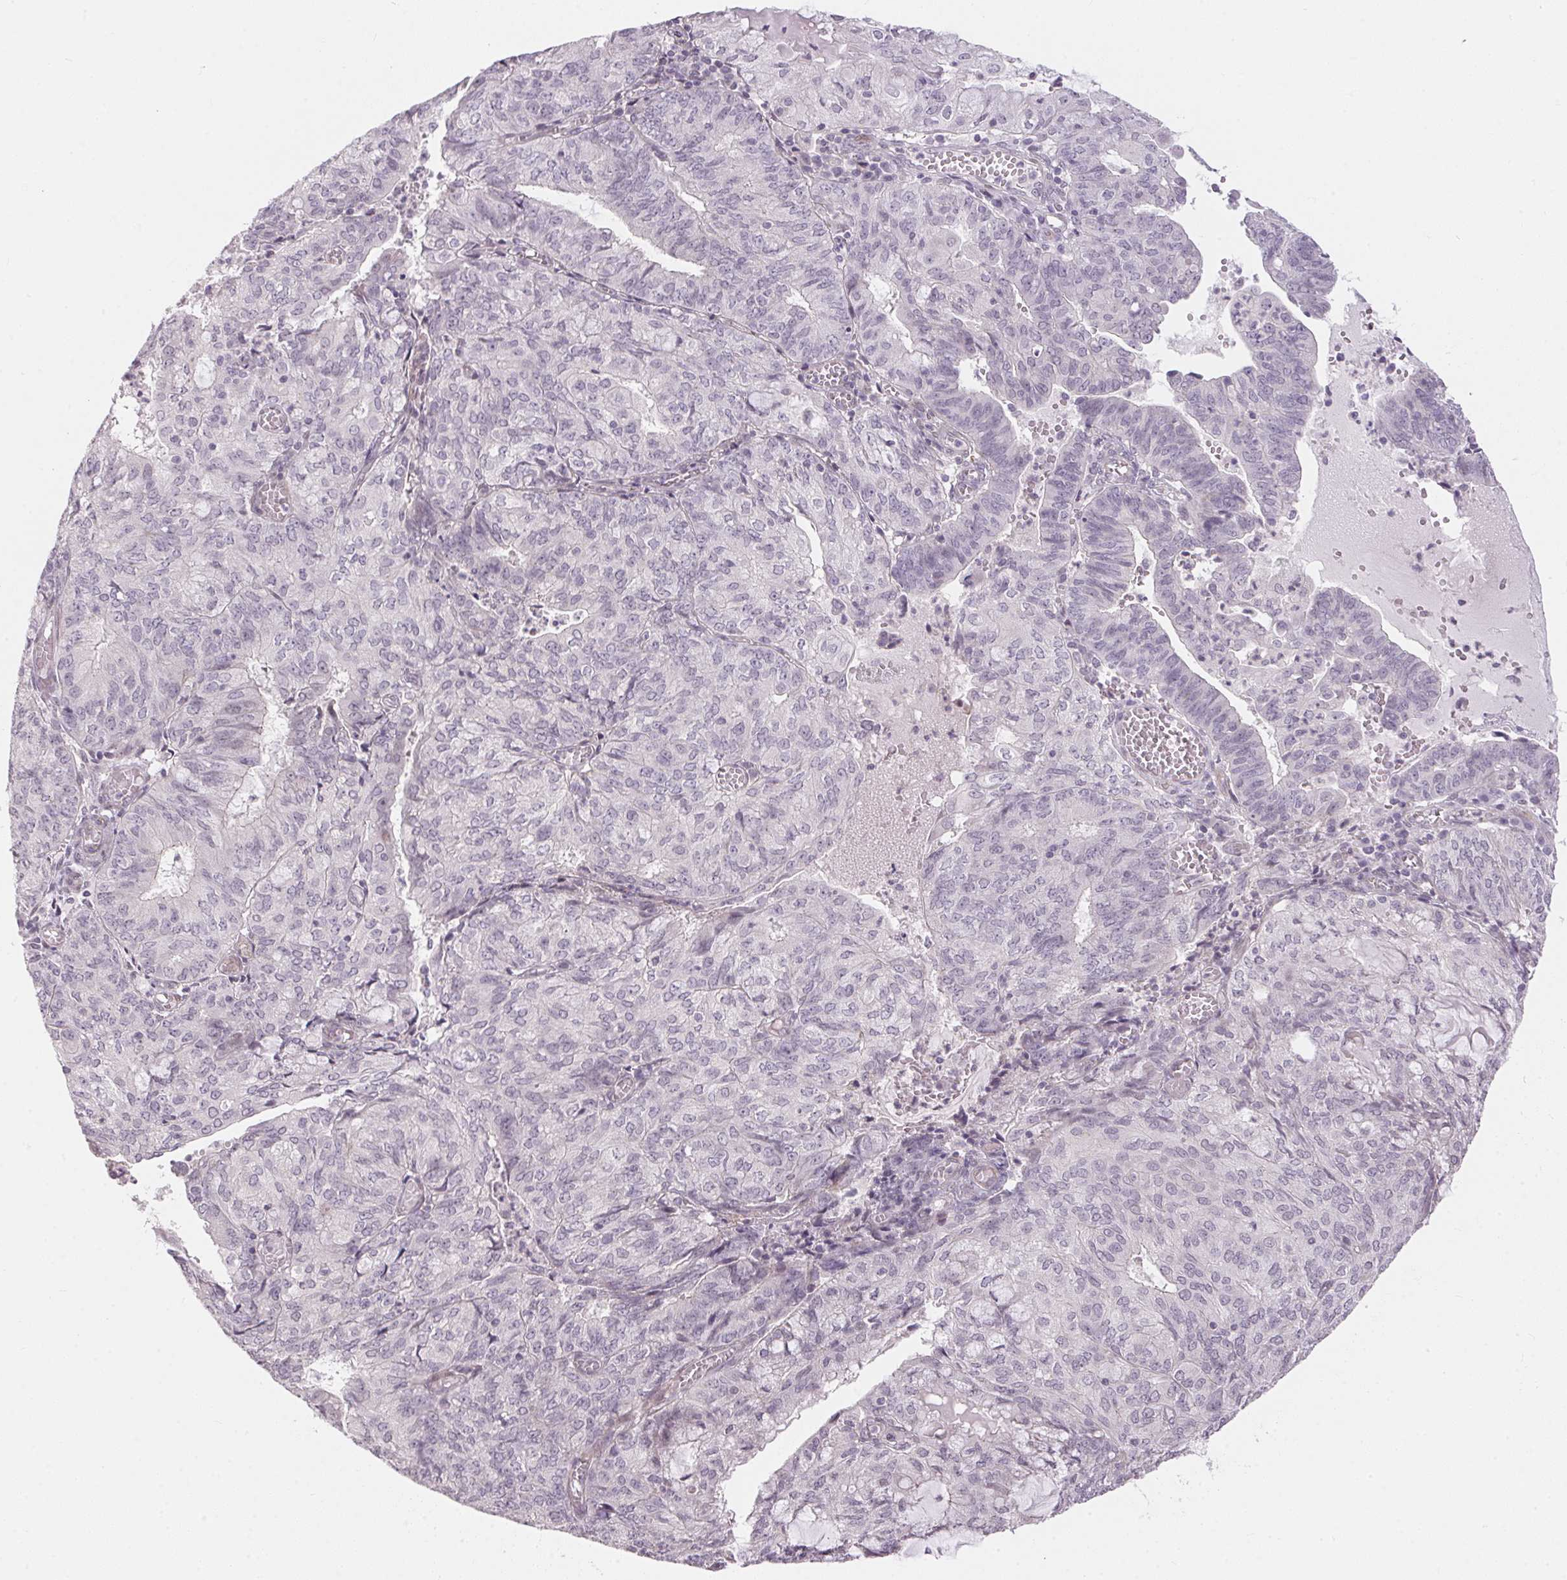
{"staining": {"intensity": "negative", "quantity": "none", "location": "none"}, "tissue": "endometrial cancer", "cell_type": "Tumor cells", "image_type": "cancer", "snomed": [{"axis": "morphology", "description": "Adenocarcinoma, NOS"}, {"axis": "topography", "description": "Endometrium"}], "caption": "A photomicrograph of endometrial cancer stained for a protein exhibits no brown staining in tumor cells.", "gene": "GDAP1L1", "patient": {"sex": "female", "age": 82}}